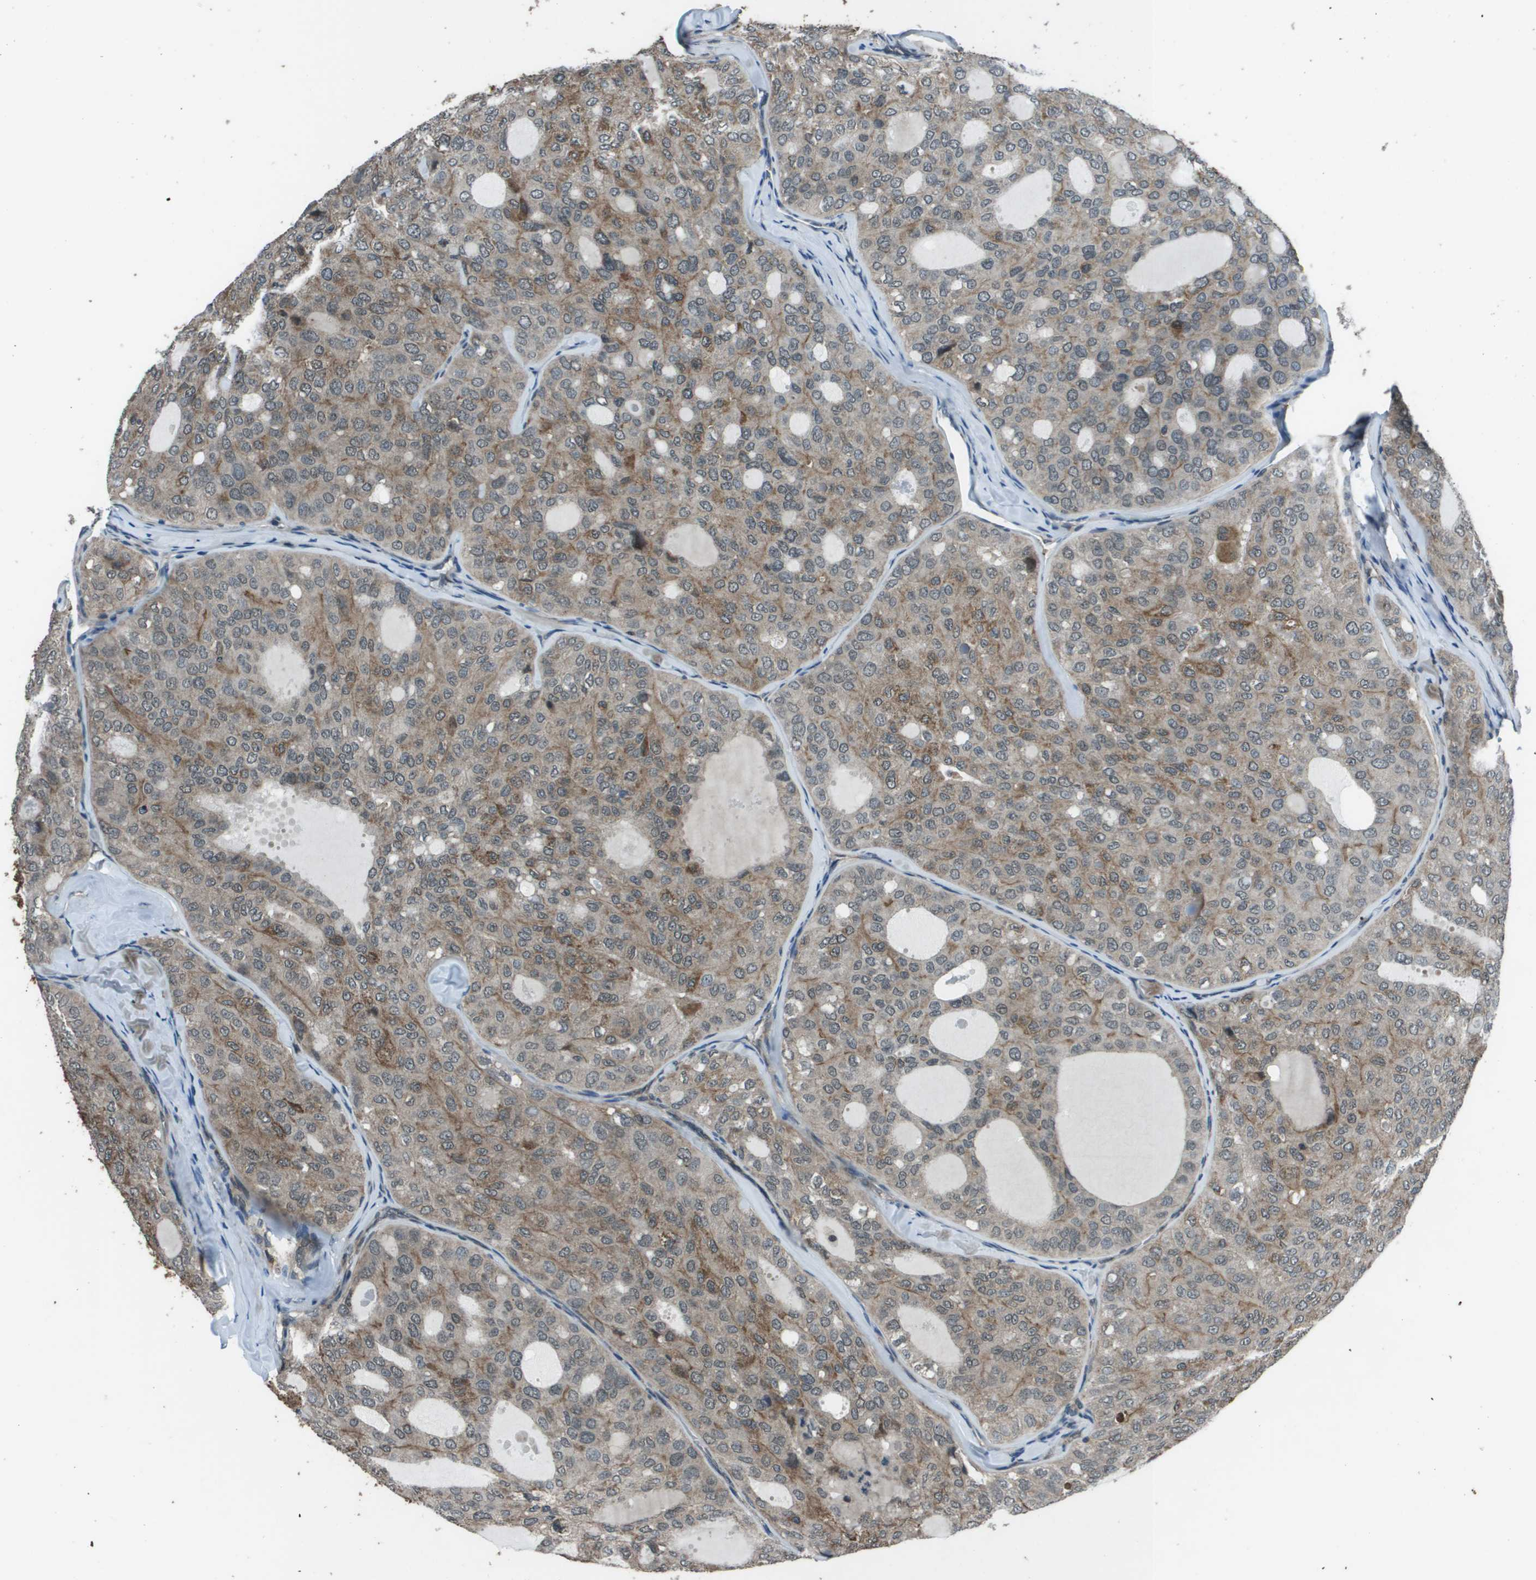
{"staining": {"intensity": "moderate", "quantity": "25%-75%", "location": "cytoplasmic/membranous"}, "tissue": "thyroid cancer", "cell_type": "Tumor cells", "image_type": "cancer", "snomed": [{"axis": "morphology", "description": "Follicular adenoma carcinoma, NOS"}, {"axis": "topography", "description": "Thyroid gland"}], "caption": "A photomicrograph showing moderate cytoplasmic/membranous positivity in about 25%-75% of tumor cells in thyroid cancer (follicular adenoma carcinoma), as visualized by brown immunohistochemical staining.", "gene": "PPFIA1", "patient": {"sex": "male", "age": 75}}